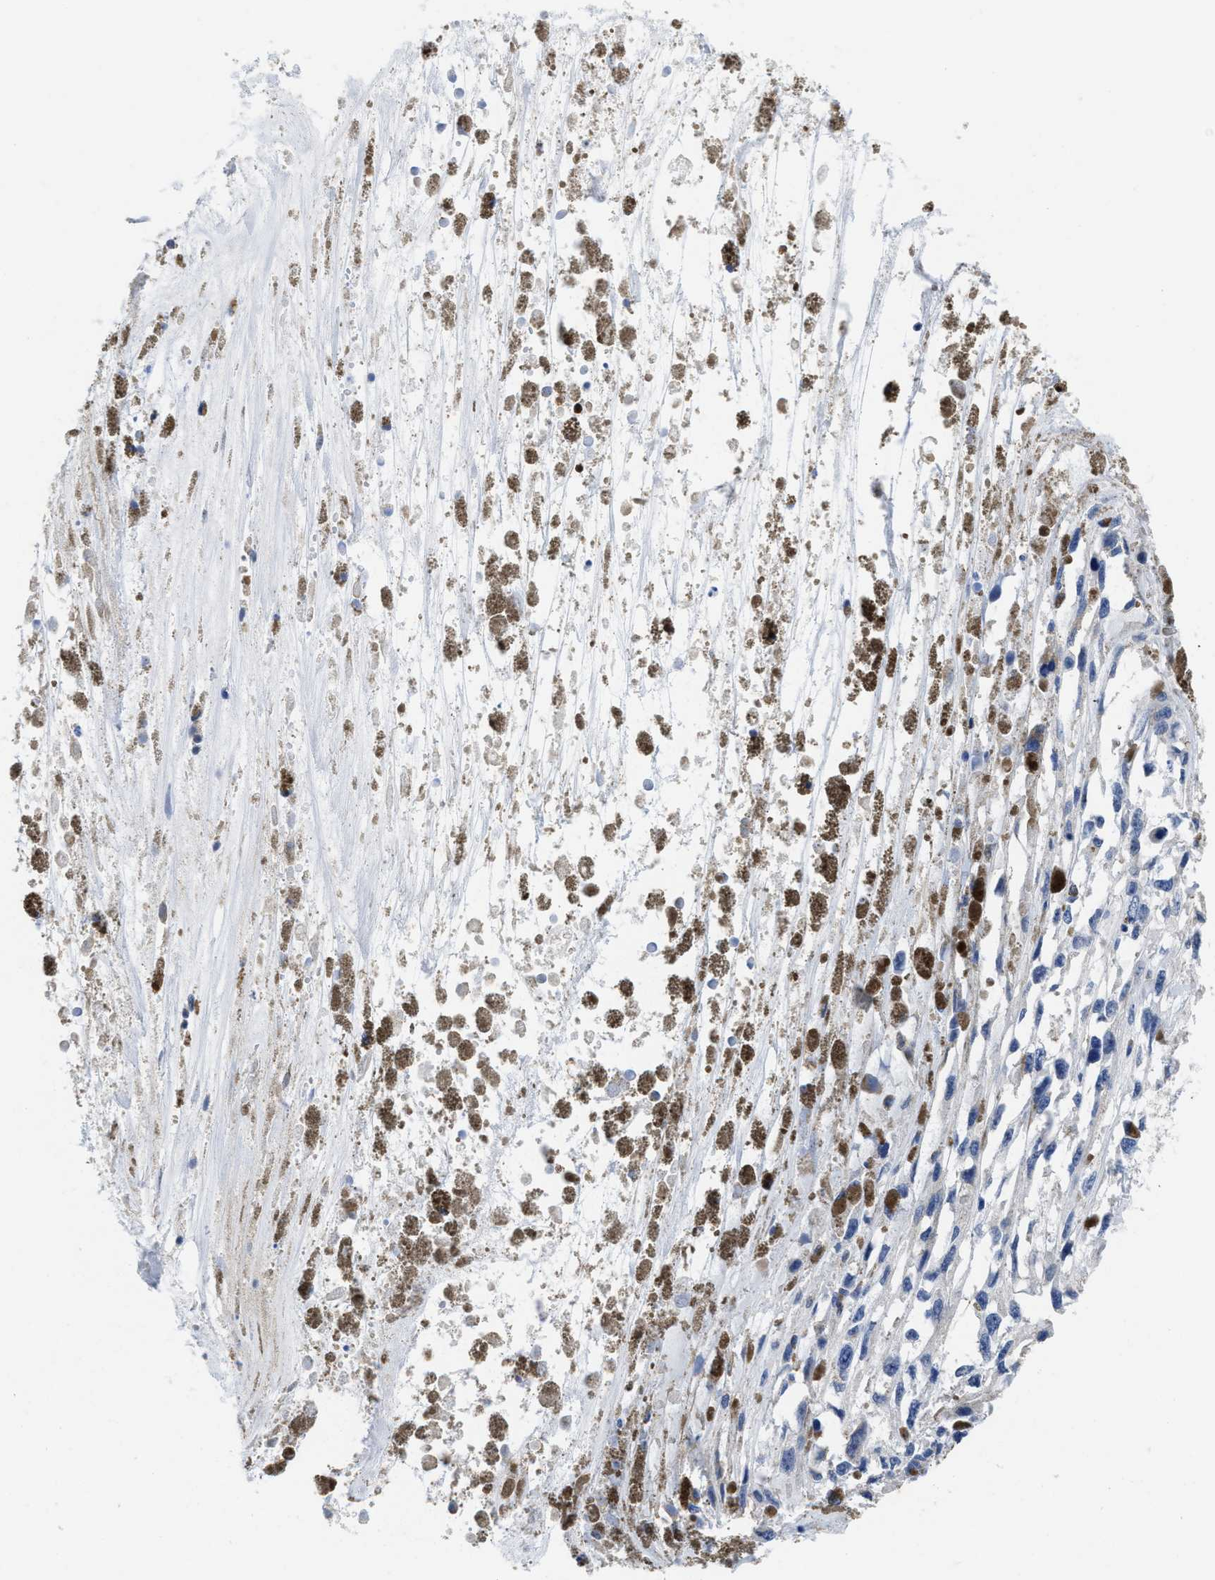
{"staining": {"intensity": "negative", "quantity": "none", "location": "none"}, "tissue": "melanoma", "cell_type": "Tumor cells", "image_type": "cancer", "snomed": [{"axis": "morphology", "description": "Malignant melanoma, Metastatic site"}, {"axis": "topography", "description": "Lymph node"}], "caption": "Image shows no significant protein positivity in tumor cells of malignant melanoma (metastatic site).", "gene": "HOOK1", "patient": {"sex": "male", "age": 59}}